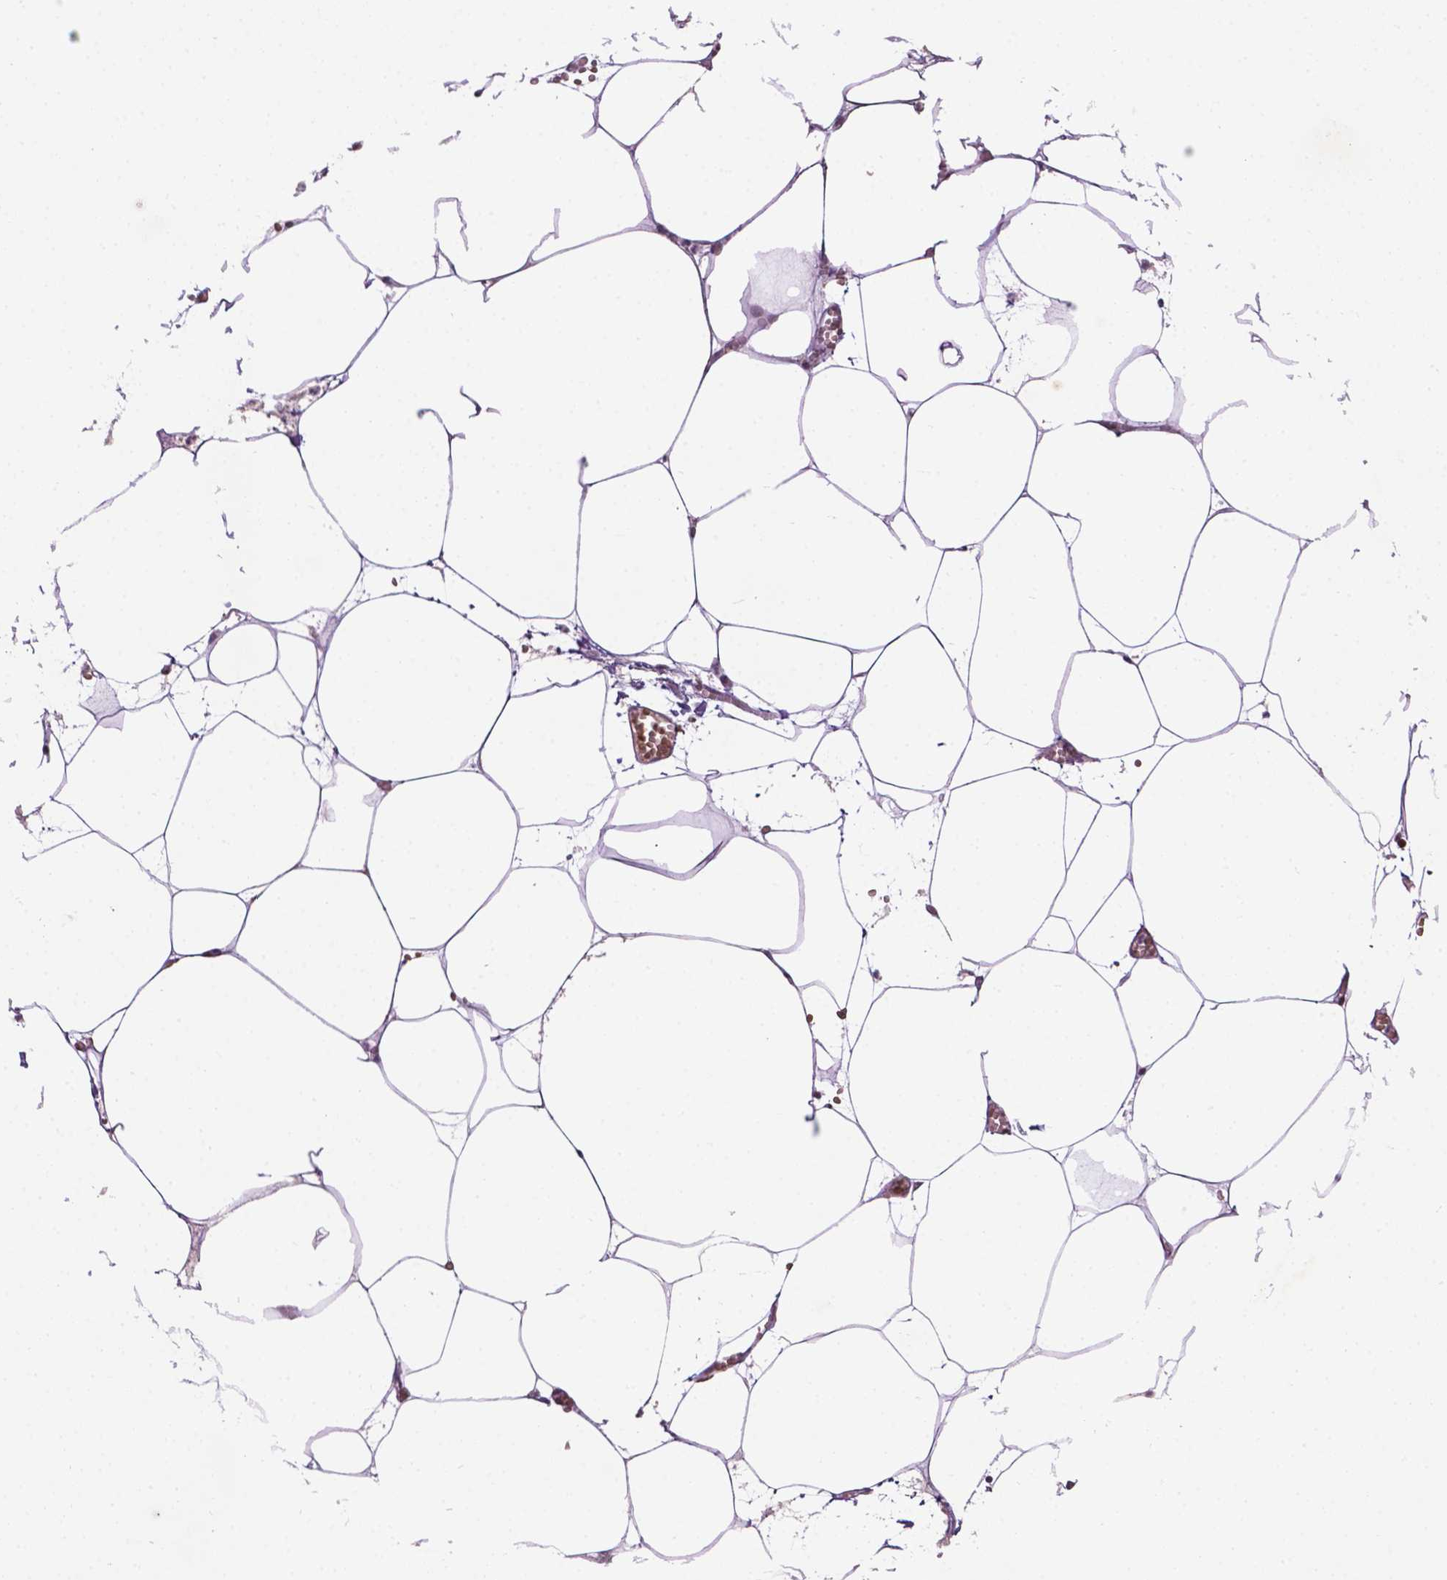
{"staining": {"intensity": "moderate", "quantity": "<25%", "location": "nuclear"}, "tissue": "adipose tissue", "cell_type": "Adipocytes", "image_type": "normal", "snomed": [{"axis": "morphology", "description": "Normal tissue, NOS"}, {"axis": "topography", "description": "Adipose tissue"}, {"axis": "topography", "description": "Pancreas"}, {"axis": "topography", "description": "Peripheral nerve tissue"}], "caption": "High-power microscopy captured an immunohistochemistry photomicrograph of benign adipose tissue, revealing moderate nuclear staining in about <25% of adipocytes. Ihc stains the protein in brown and the nuclei are stained blue.", "gene": "ZNF41", "patient": {"sex": "female", "age": 58}}